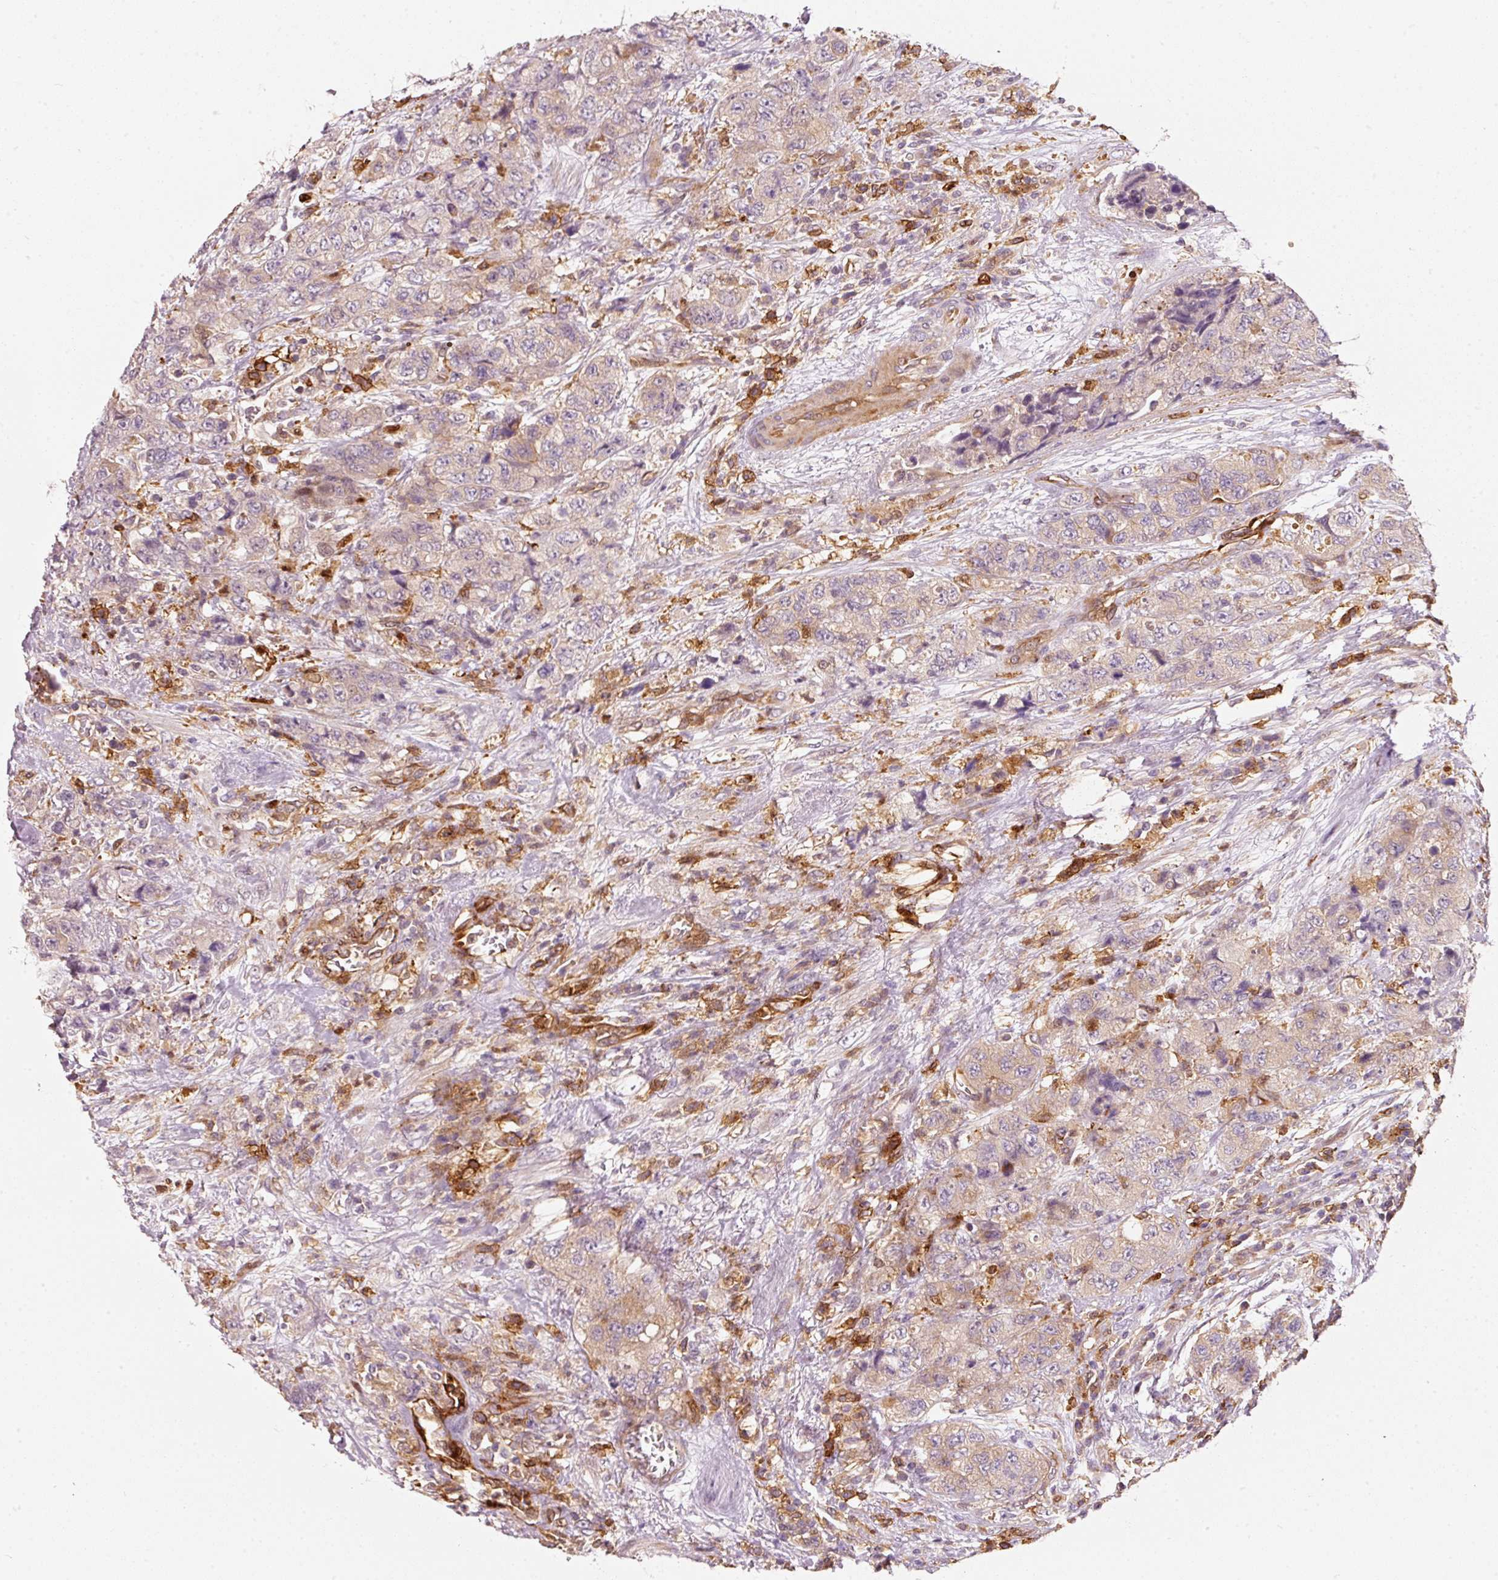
{"staining": {"intensity": "weak", "quantity": "<25%", "location": "cytoplasmic/membranous"}, "tissue": "urothelial cancer", "cell_type": "Tumor cells", "image_type": "cancer", "snomed": [{"axis": "morphology", "description": "Urothelial carcinoma, High grade"}, {"axis": "topography", "description": "Urinary bladder"}], "caption": "The histopathology image displays no significant expression in tumor cells of urothelial cancer. The staining was performed using DAB to visualize the protein expression in brown, while the nuclei were stained in blue with hematoxylin (Magnification: 20x).", "gene": "IQGAP2", "patient": {"sex": "female", "age": 78}}